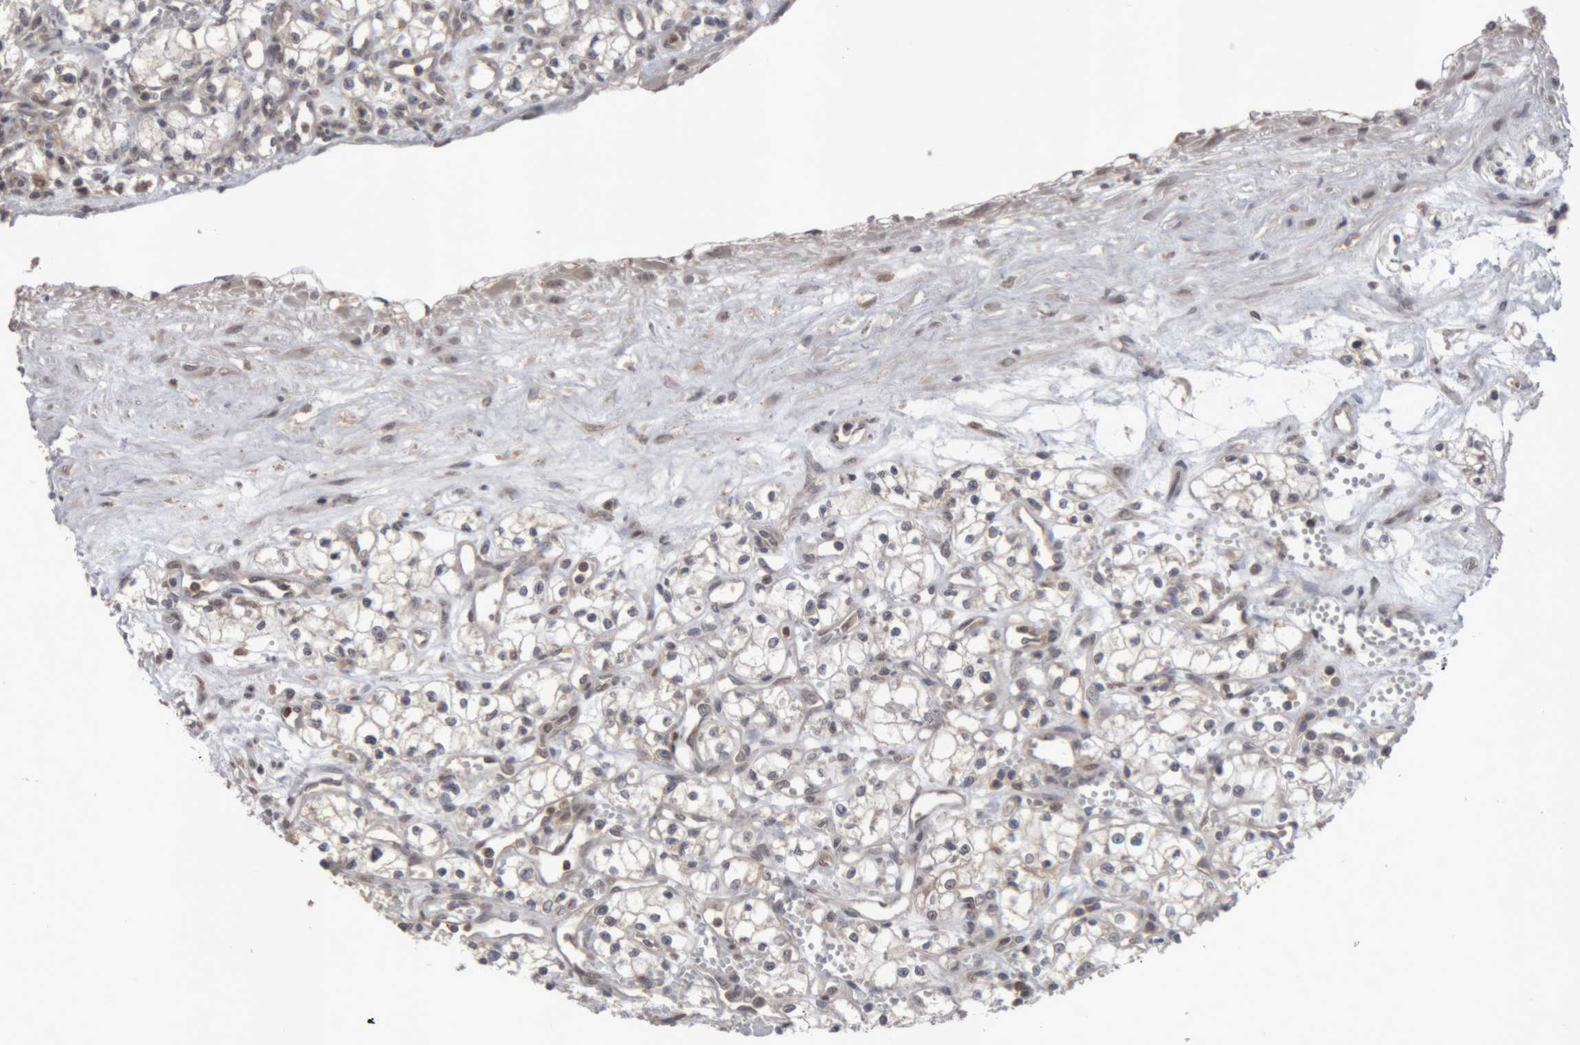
{"staining": {"intensity": "negative", "quantity": "none", "location": "none"}, "tissue": "renal cancer", "cell_type": "Tumor cells", "image_type": "cancer", "snomed": [{"axis": "morphology", "description": "Adenocarcinoma, NOS"}, {"axis": "topography", "description": "Kidney"}], "caption": "Immunohistochemistry photomicrograph of neoplastic tissue: human renal cancer stained with DAB (3,3'-diaminobenzidine) demonstrates no significant protein staining in tumor cells. The staining is performed using DAB brown chromogen with nuclei counter-stained in using hematoxylin.", "gene": "NFATC2", "patient": {"sex": "male", "age": 59}}